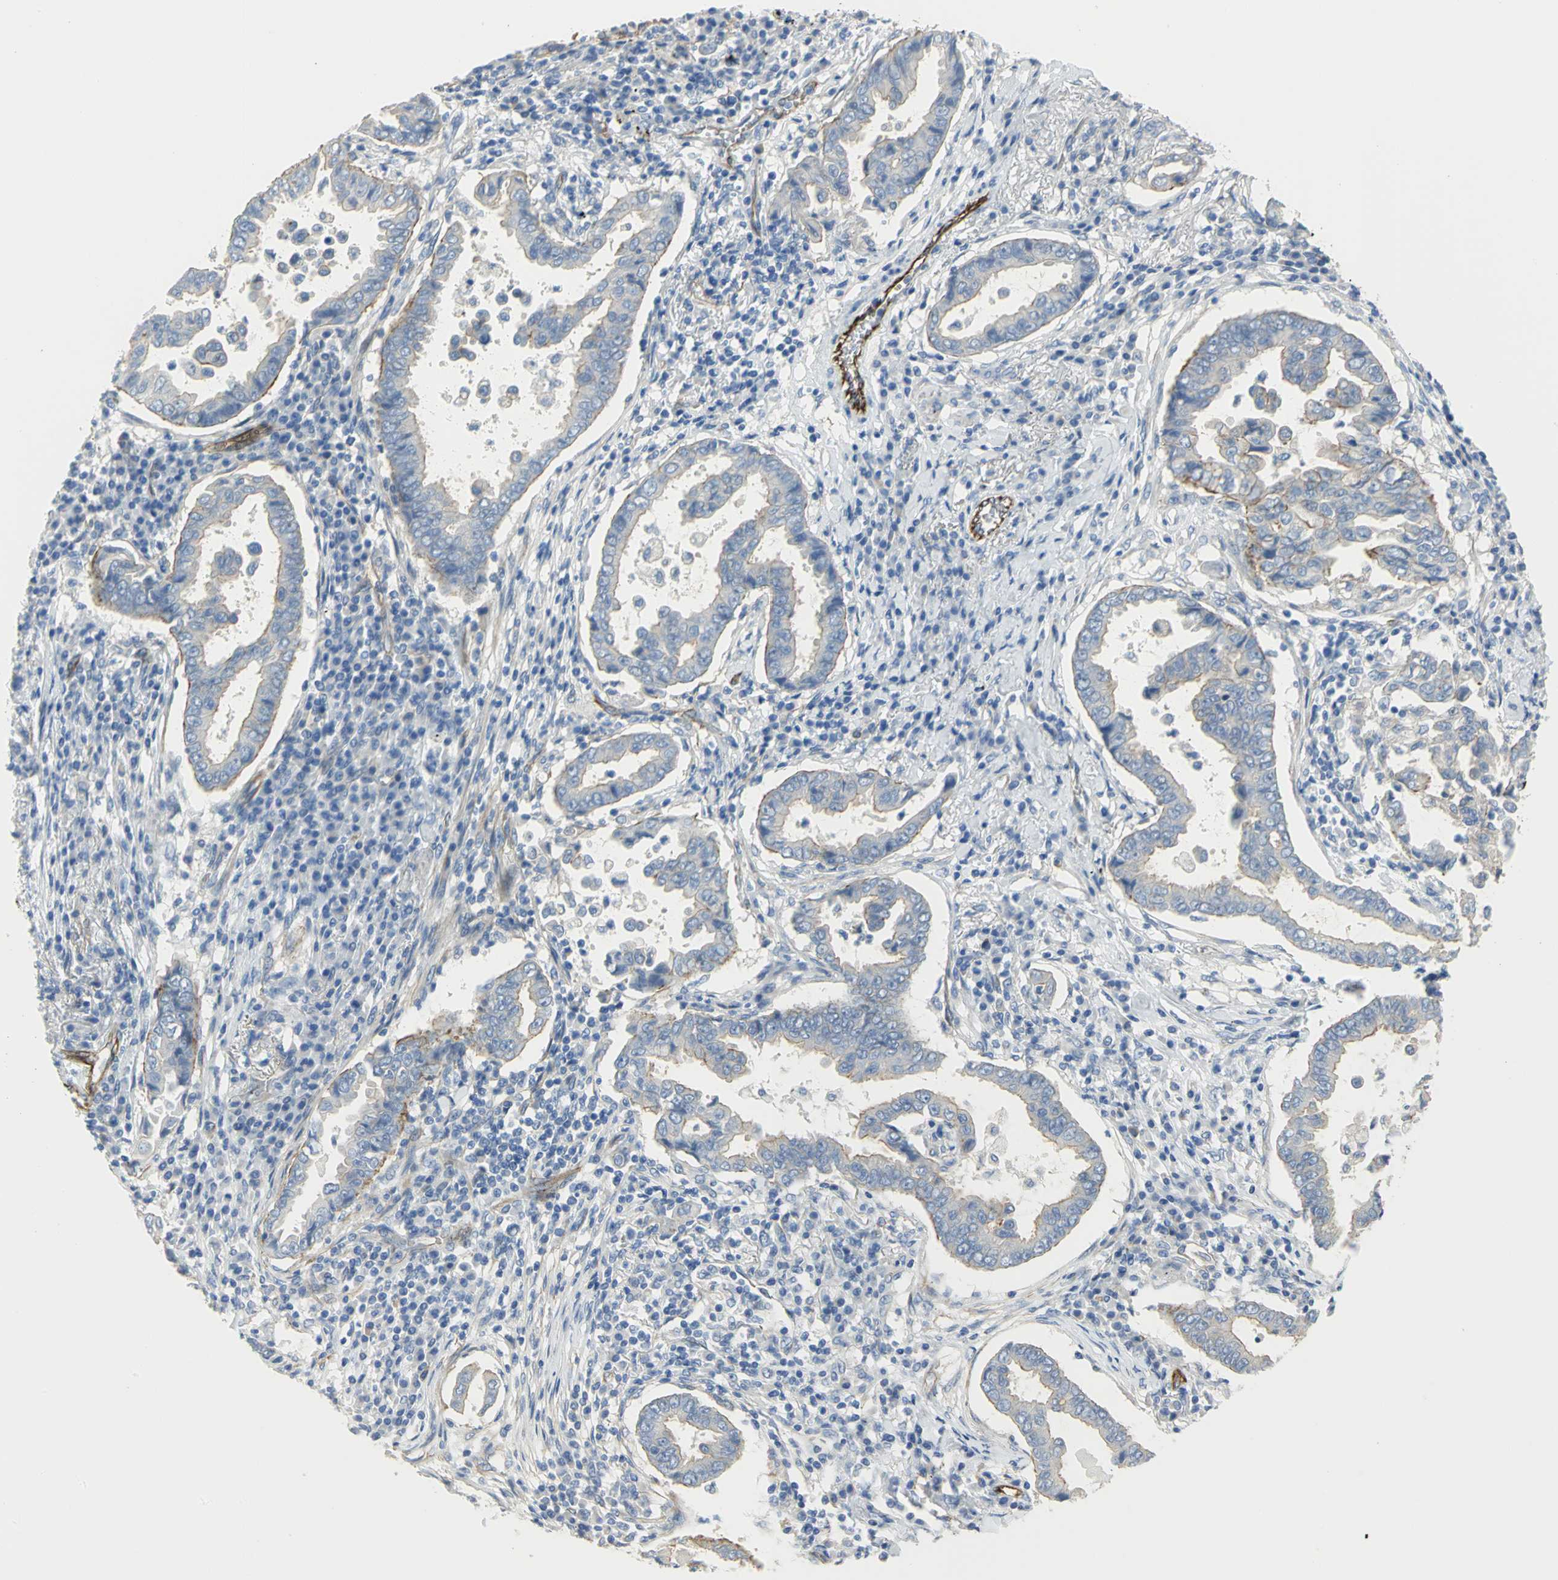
{"staining": {"intensity": "moderate", "quantity": "25%-75%", "location": "cytoplasmic/membranous"}, "tissue": "lung cancer", "cell_type": "Tumor cells", "image_type": "cancer", "snomed": [{"axis": "morphology", "description": "Normal tissue, NOS"}, {"axis": "morphology", "description": "Inflammation, NOS"}, {"axis": "morphology", "description": "Adenocarcinoma, NOS"}, {"axis": "topography", "description": "Lung"}], "caption": "Protein expression analysis of human lung adenocarcinoma reveals moderate cytoplasmic/membranous staining in about 25%-75% of tumor cells.", "gene": "FLNB", "patient": {"sex": "female", "age": 64}}